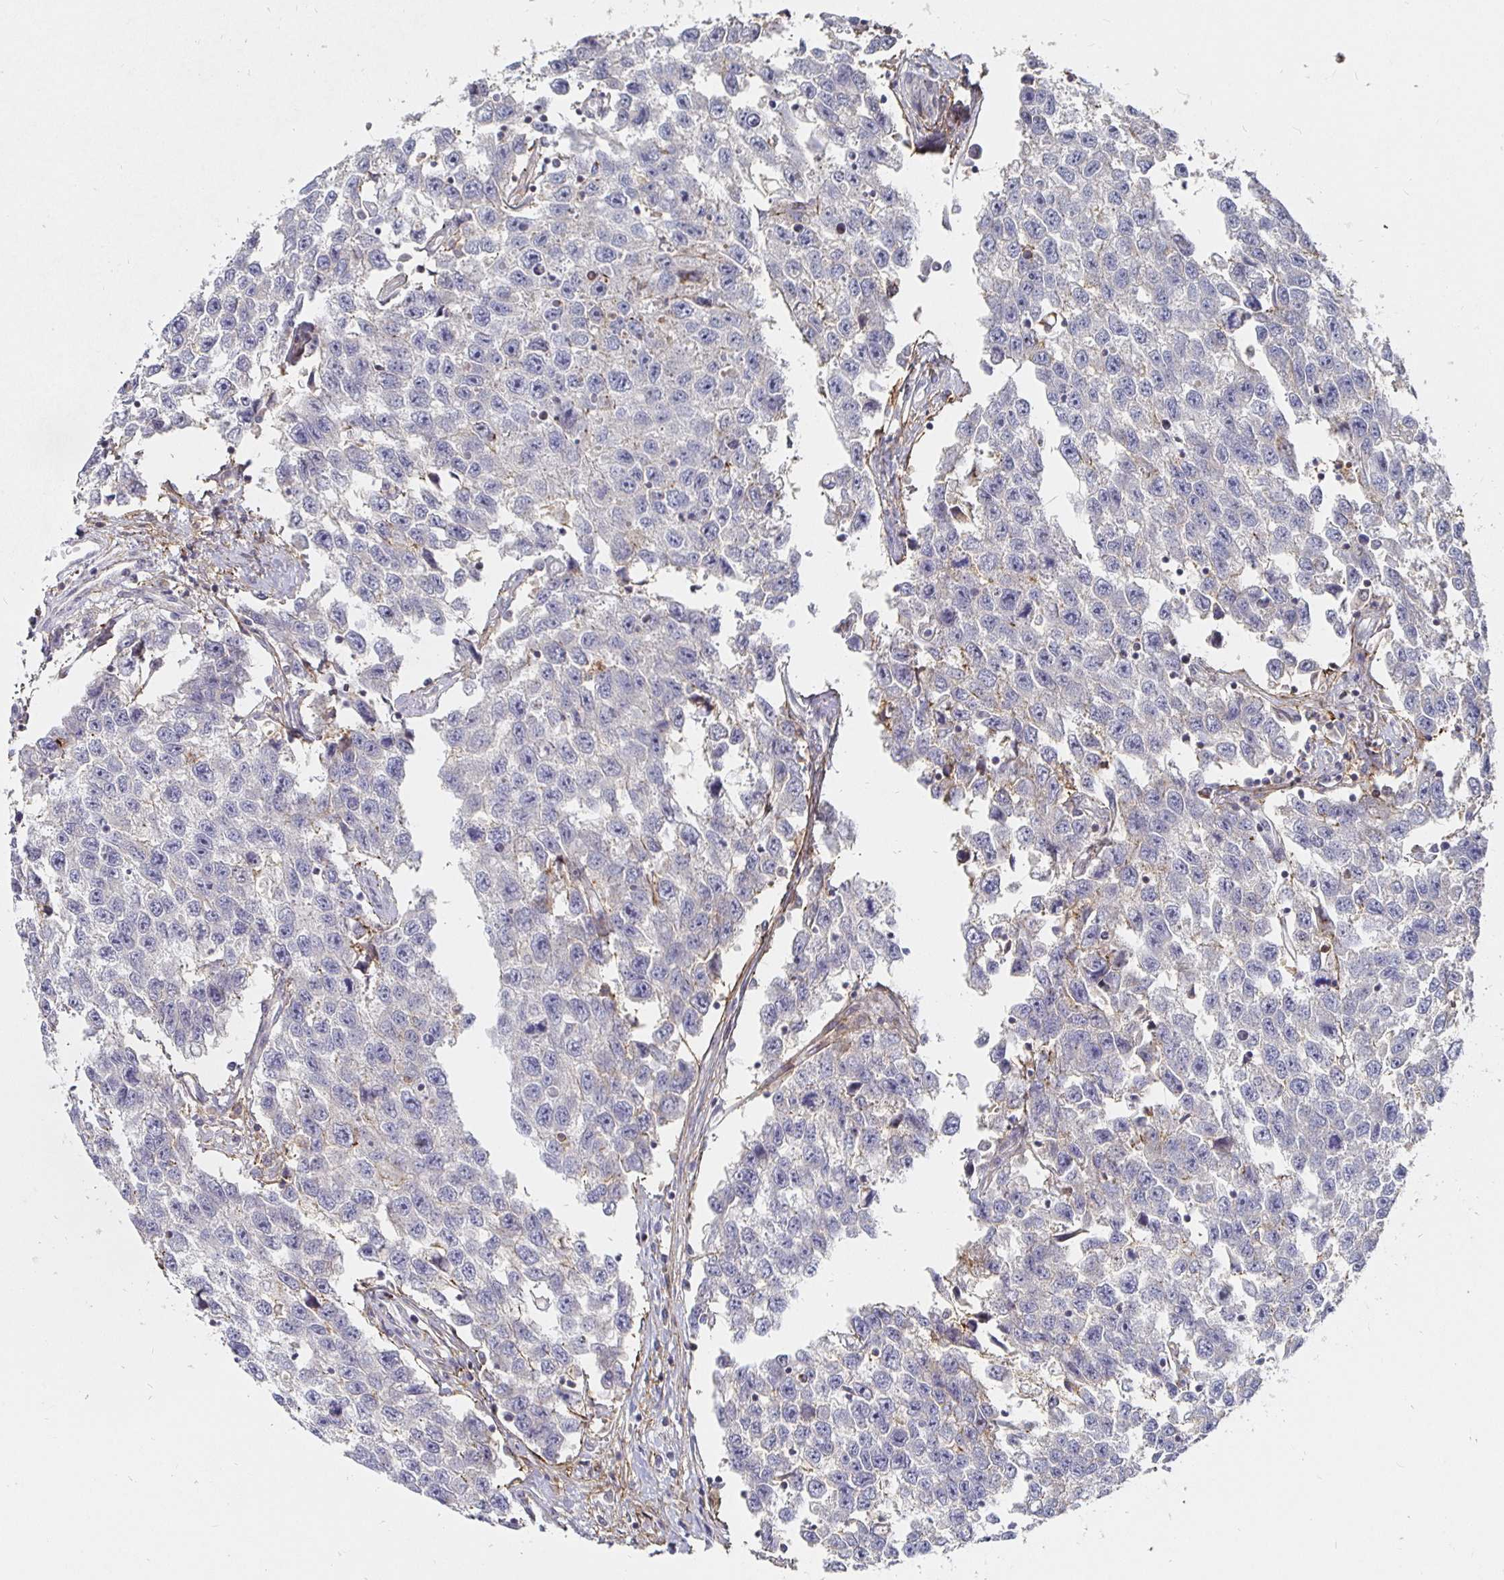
{"staining": {"intensity": "negative", "quantity": "none", "location": "none"}, "tissue": "testis cancer", "cell_type": "Tumor cells", "image_type": "cancer", "snomed": [{"axis": "morphology", "description": "Seminoma, NOS"}, {"axis": "topography", "description": "Testis"}], "caption": "Protein analysis of testis cancer (seminoma) exhibits no significant expression in tumor cells. (Immunohistochemistry (ihc), brightfield microscopy, high magnification).", "gene": "GJA4", "patient": {"sex": "male", "age": 33}}